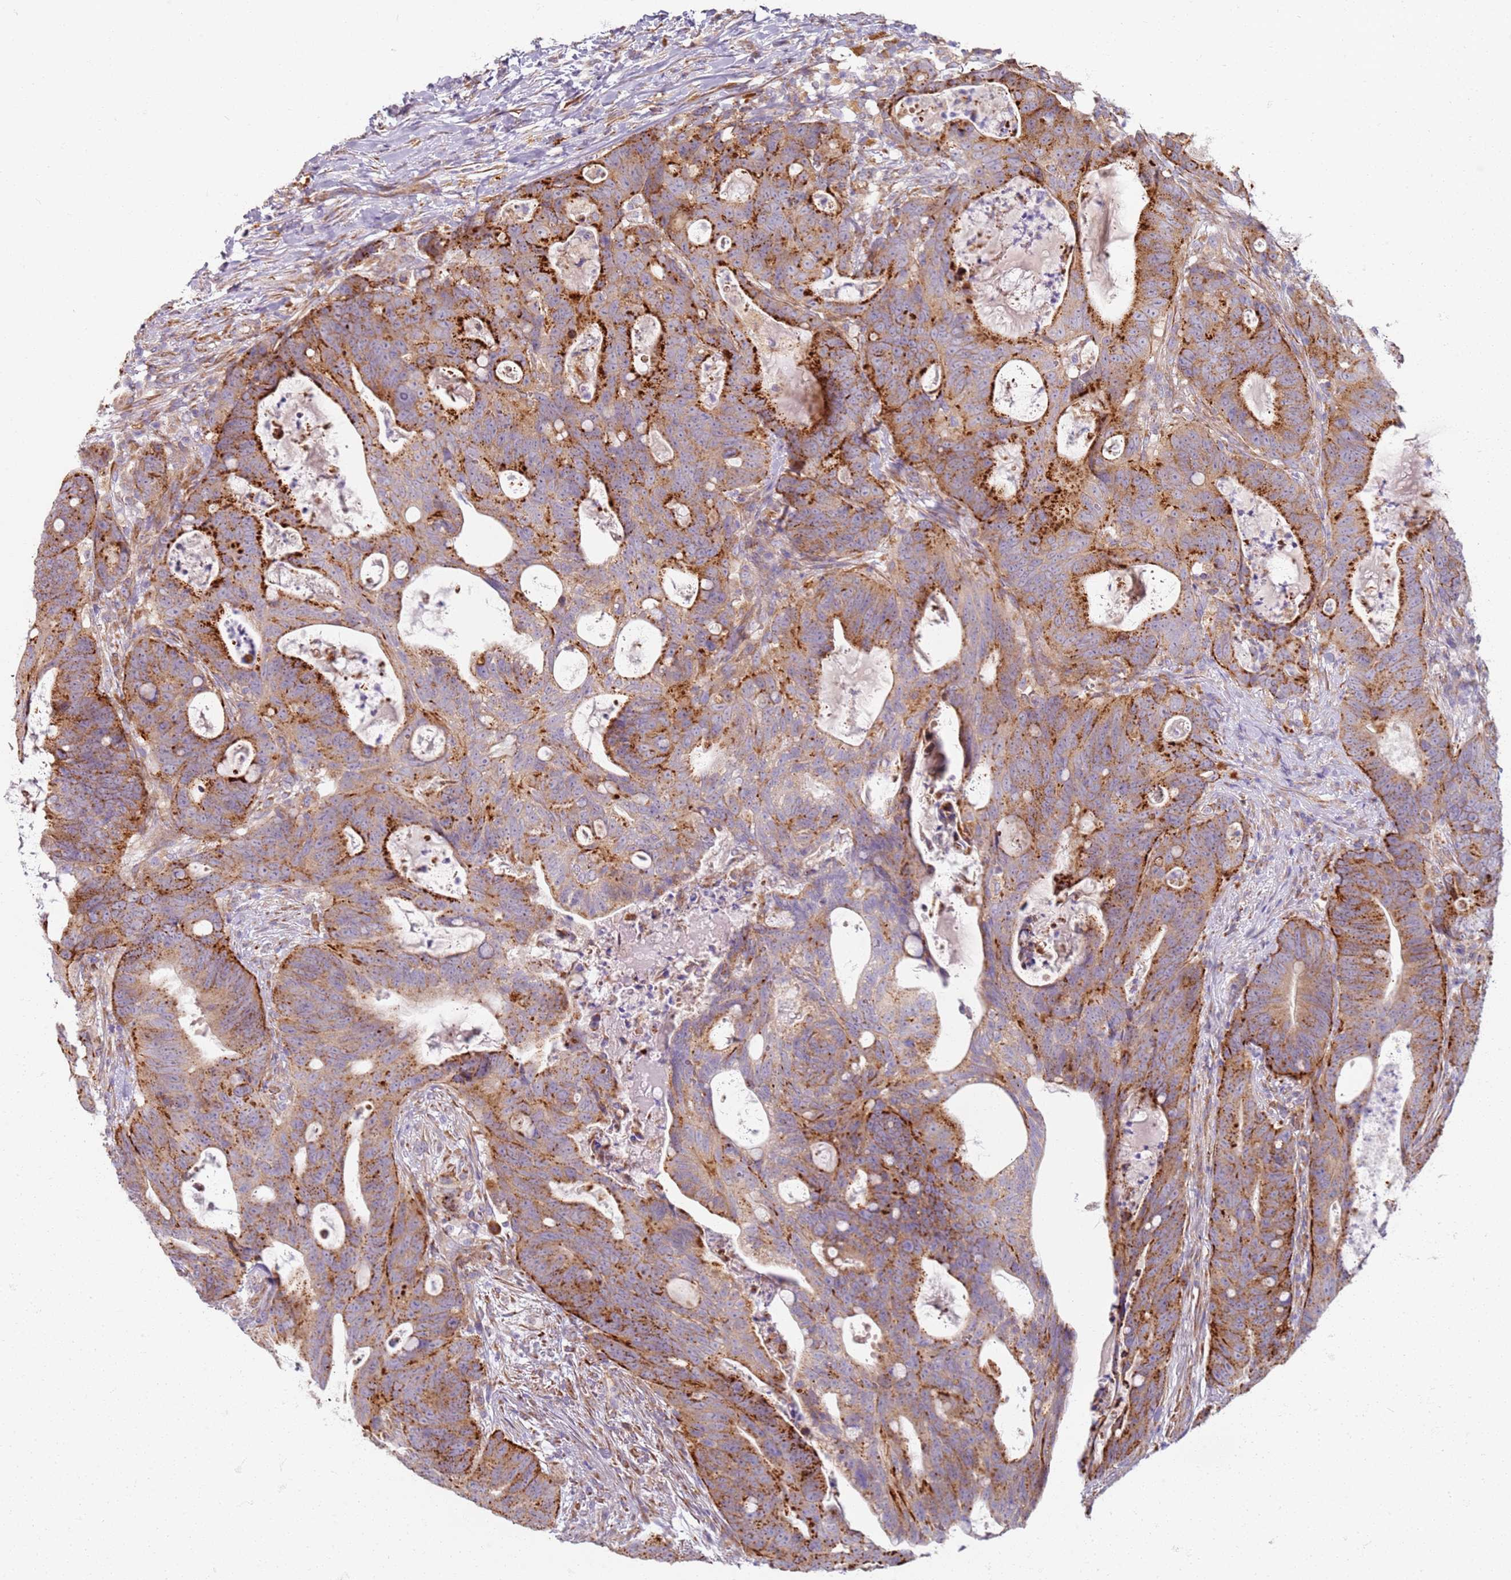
{"staining": {"intensity": "strong", "quantity": ">75%", "location": "cytoplasmic/membranous"}, "tissue": "colorectal cancer", "cell_type": "Tumor cells", "image_type": "cancer", "snomed": [{"axis": "morphology", "description": "Adenocarcinoma, NOS"}, {"axis": "topography", "description": "Colon"}], "caption": "Colorectal cancer (adenocarcinoma) stained for a protein (brown) demonstrates strong cytoplasmic/membranous positive expression in about >75% of tumor cells.", "gene": "PROKR2", "patient": {"sex": "female", "age": 82}}